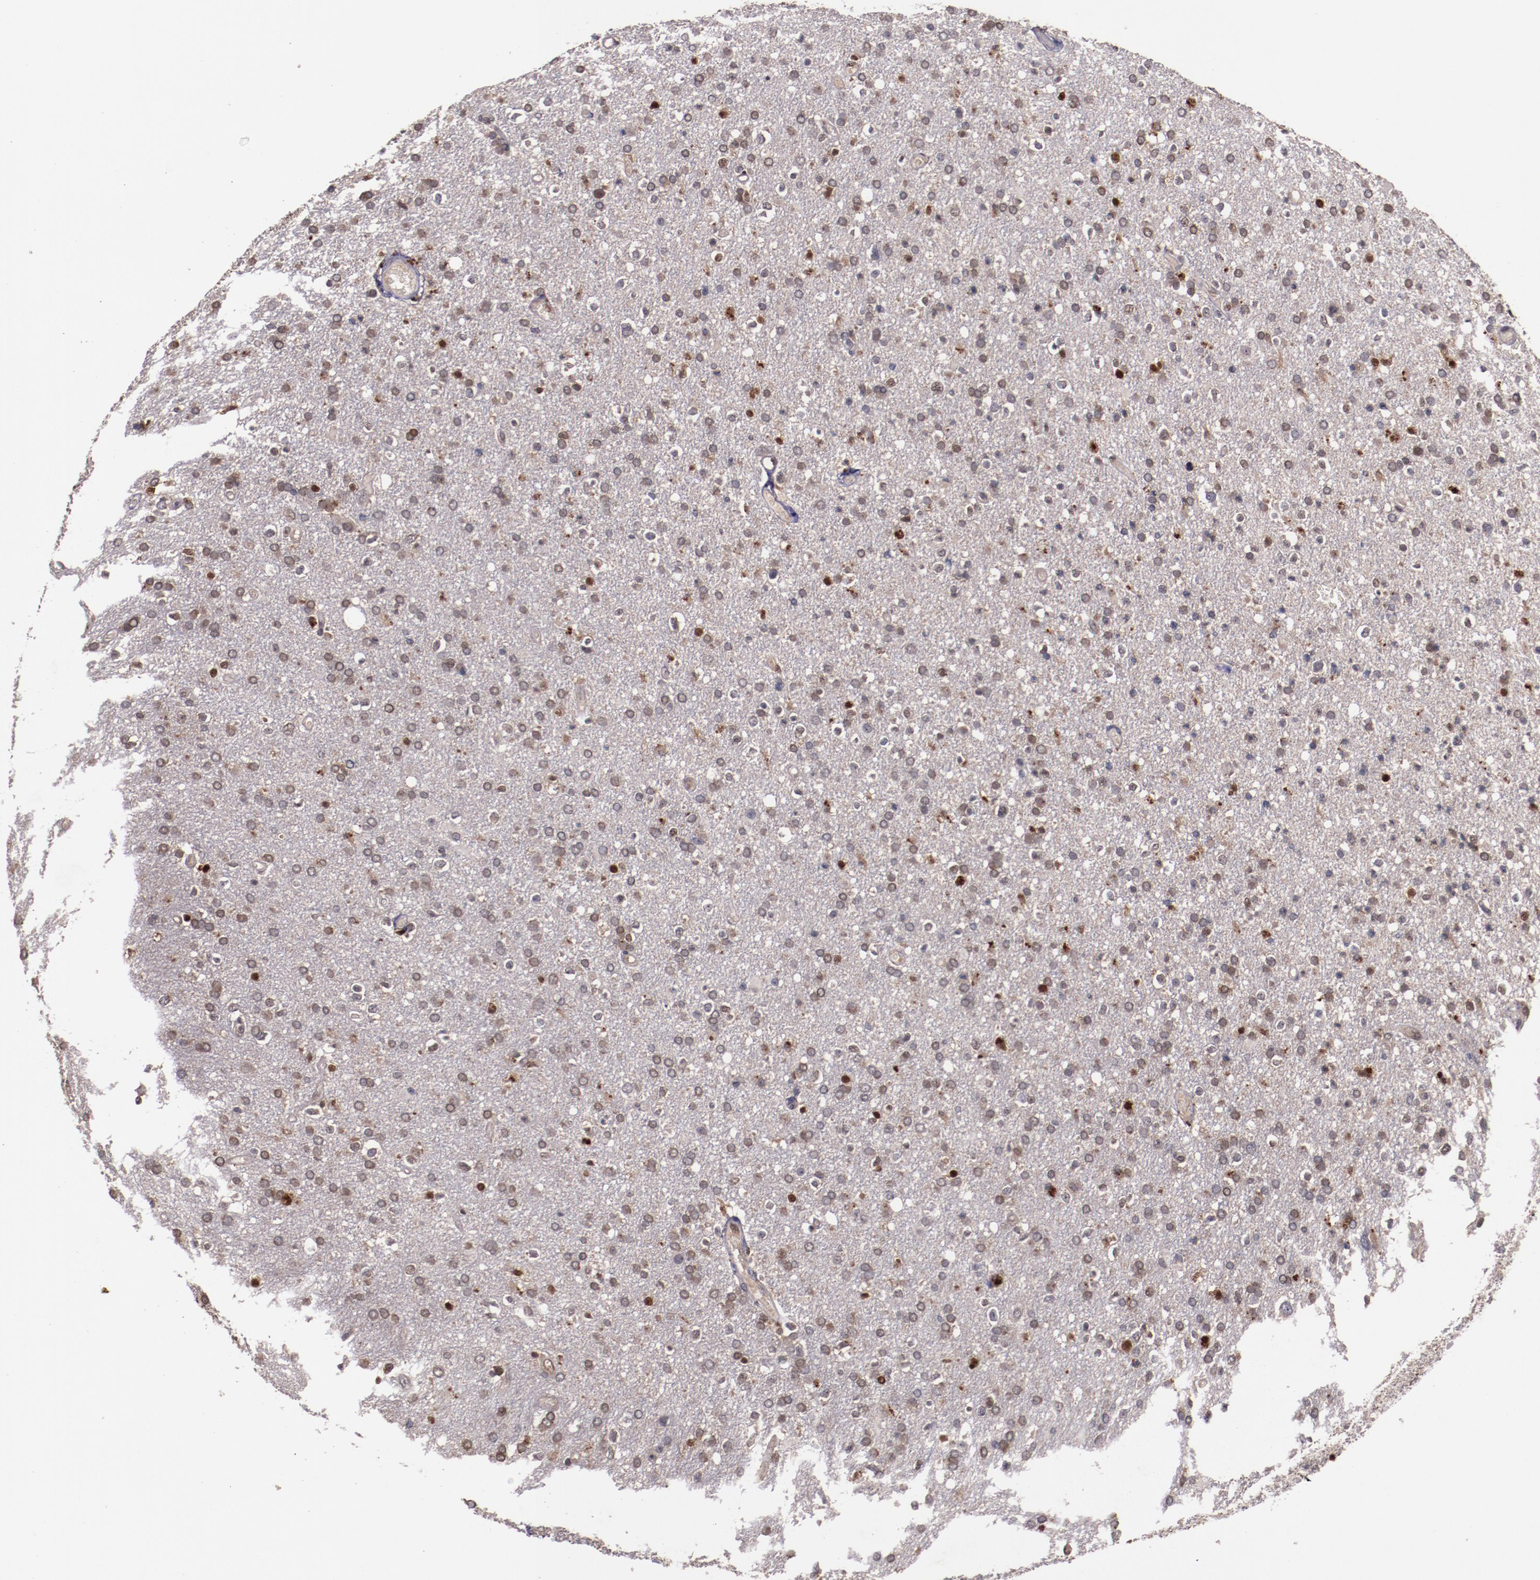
{"staining": {"intensity": "moderate", "quantity": "25%-75%", "location": "nuclear"}, "tissue": "glioma", "cell_type": "Tumor cells", "image_type": "cancer", "snomed": [{"axis": "morphology", "description": "Glioma, malignant, High grade"}, {"axis": "topography", "description": "Brain"}], "caption": "Immunohistochemical staining of human malignant glioma (high-grade) shows medium levels of moderate nuclear expression in approximately 25%-75% of tumor cells.", "gene": "CHEK2", "patient": {"sex": "male", "age": 33}}